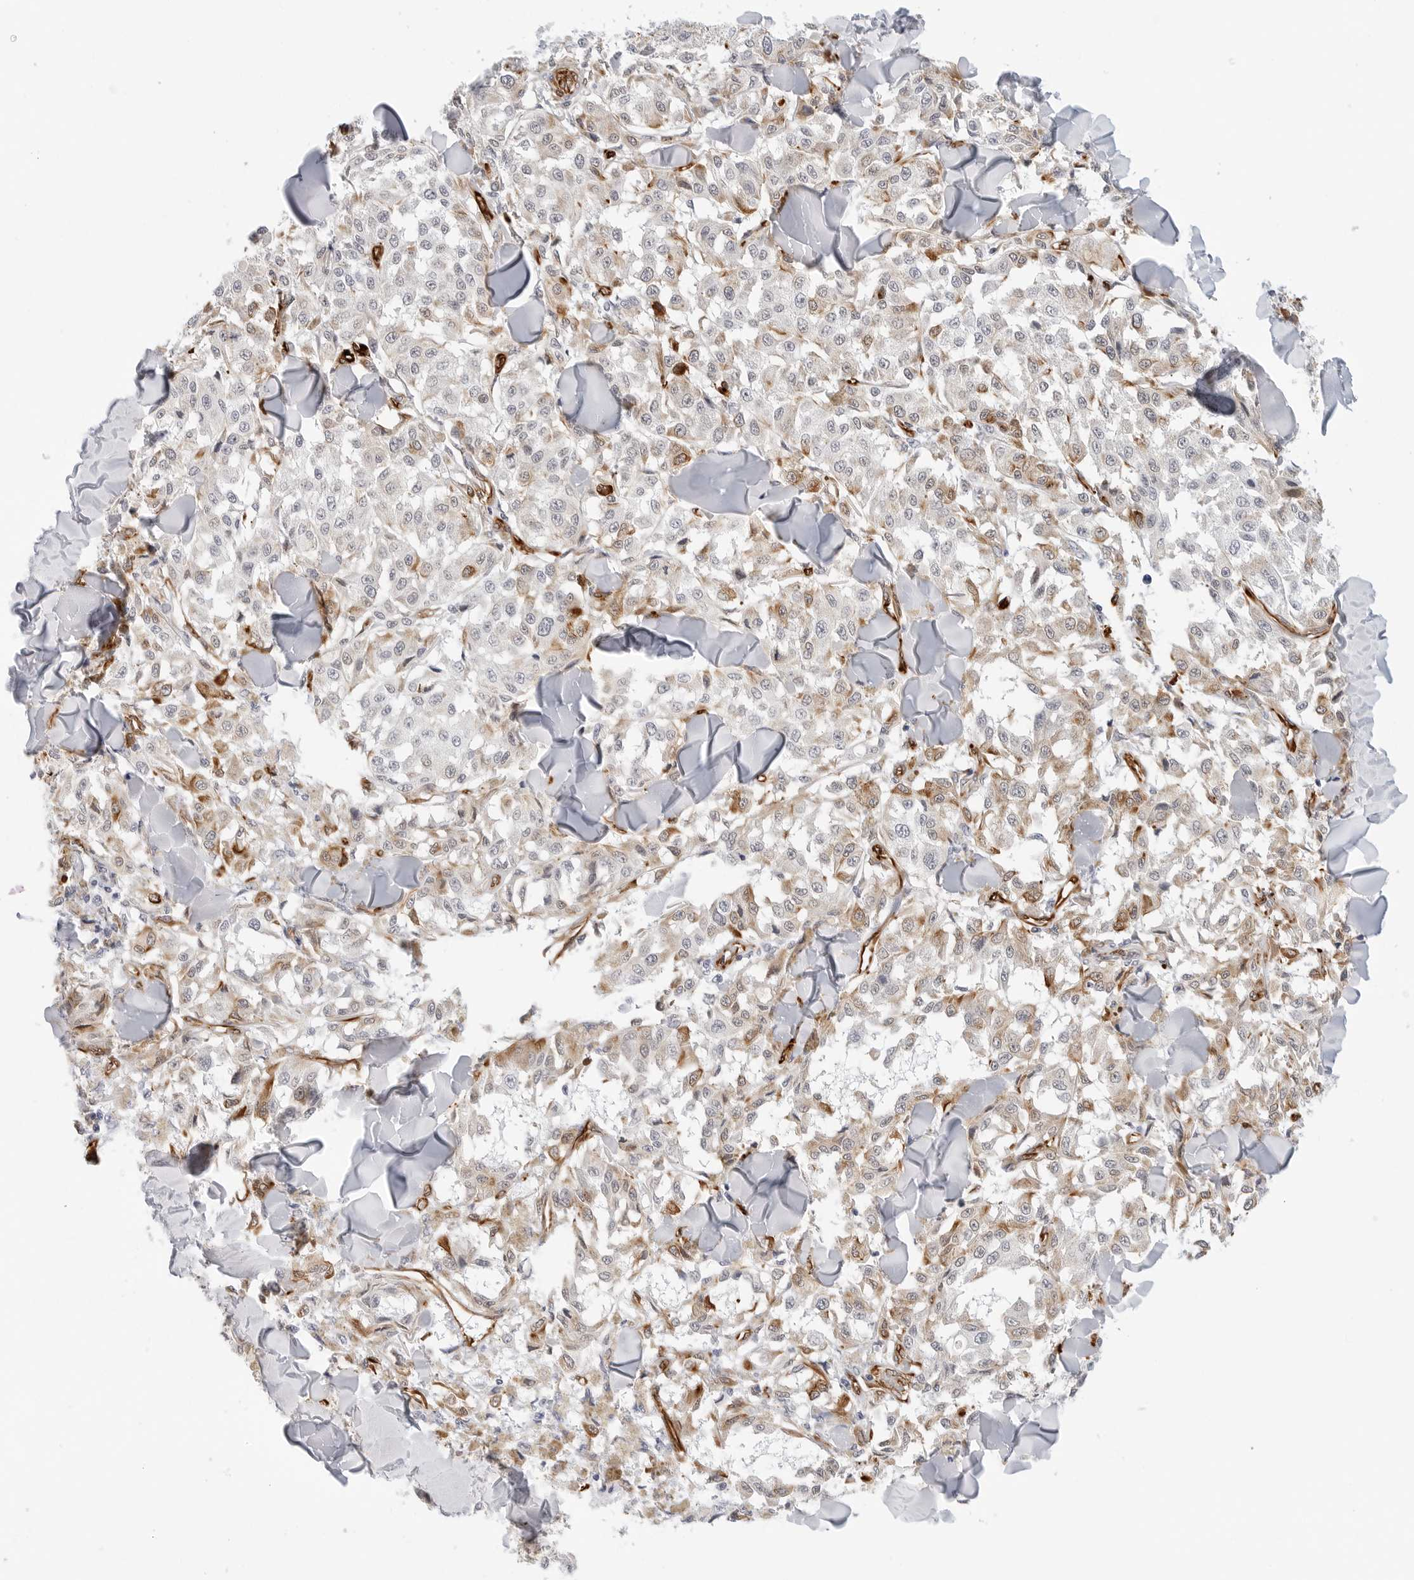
{"staining": {"intensity": "weak", "quantity": "25%-75%", "location": "cytoplasmic/membranous"}, "tissue": "melanoma", "cell_type": "Tumor cells", "image_type": "cancer", "snomed": [{"axis": "morphology", "description": "Malignant melanoma, NOS"}, {"axis": "topography", "description": "Skin"}], "caption": "Immunohistochemical staining of malignant melanoma displays low levels of weak cytoplasmic/membranous staining in about 25%-75% of tumor cells. (Stains: DAB in brown, nuclei in blue, Microscopy: brightfield microscopy at high magnification).", "gene": "NES", "patient": {"sex": "female", "age": 64}}